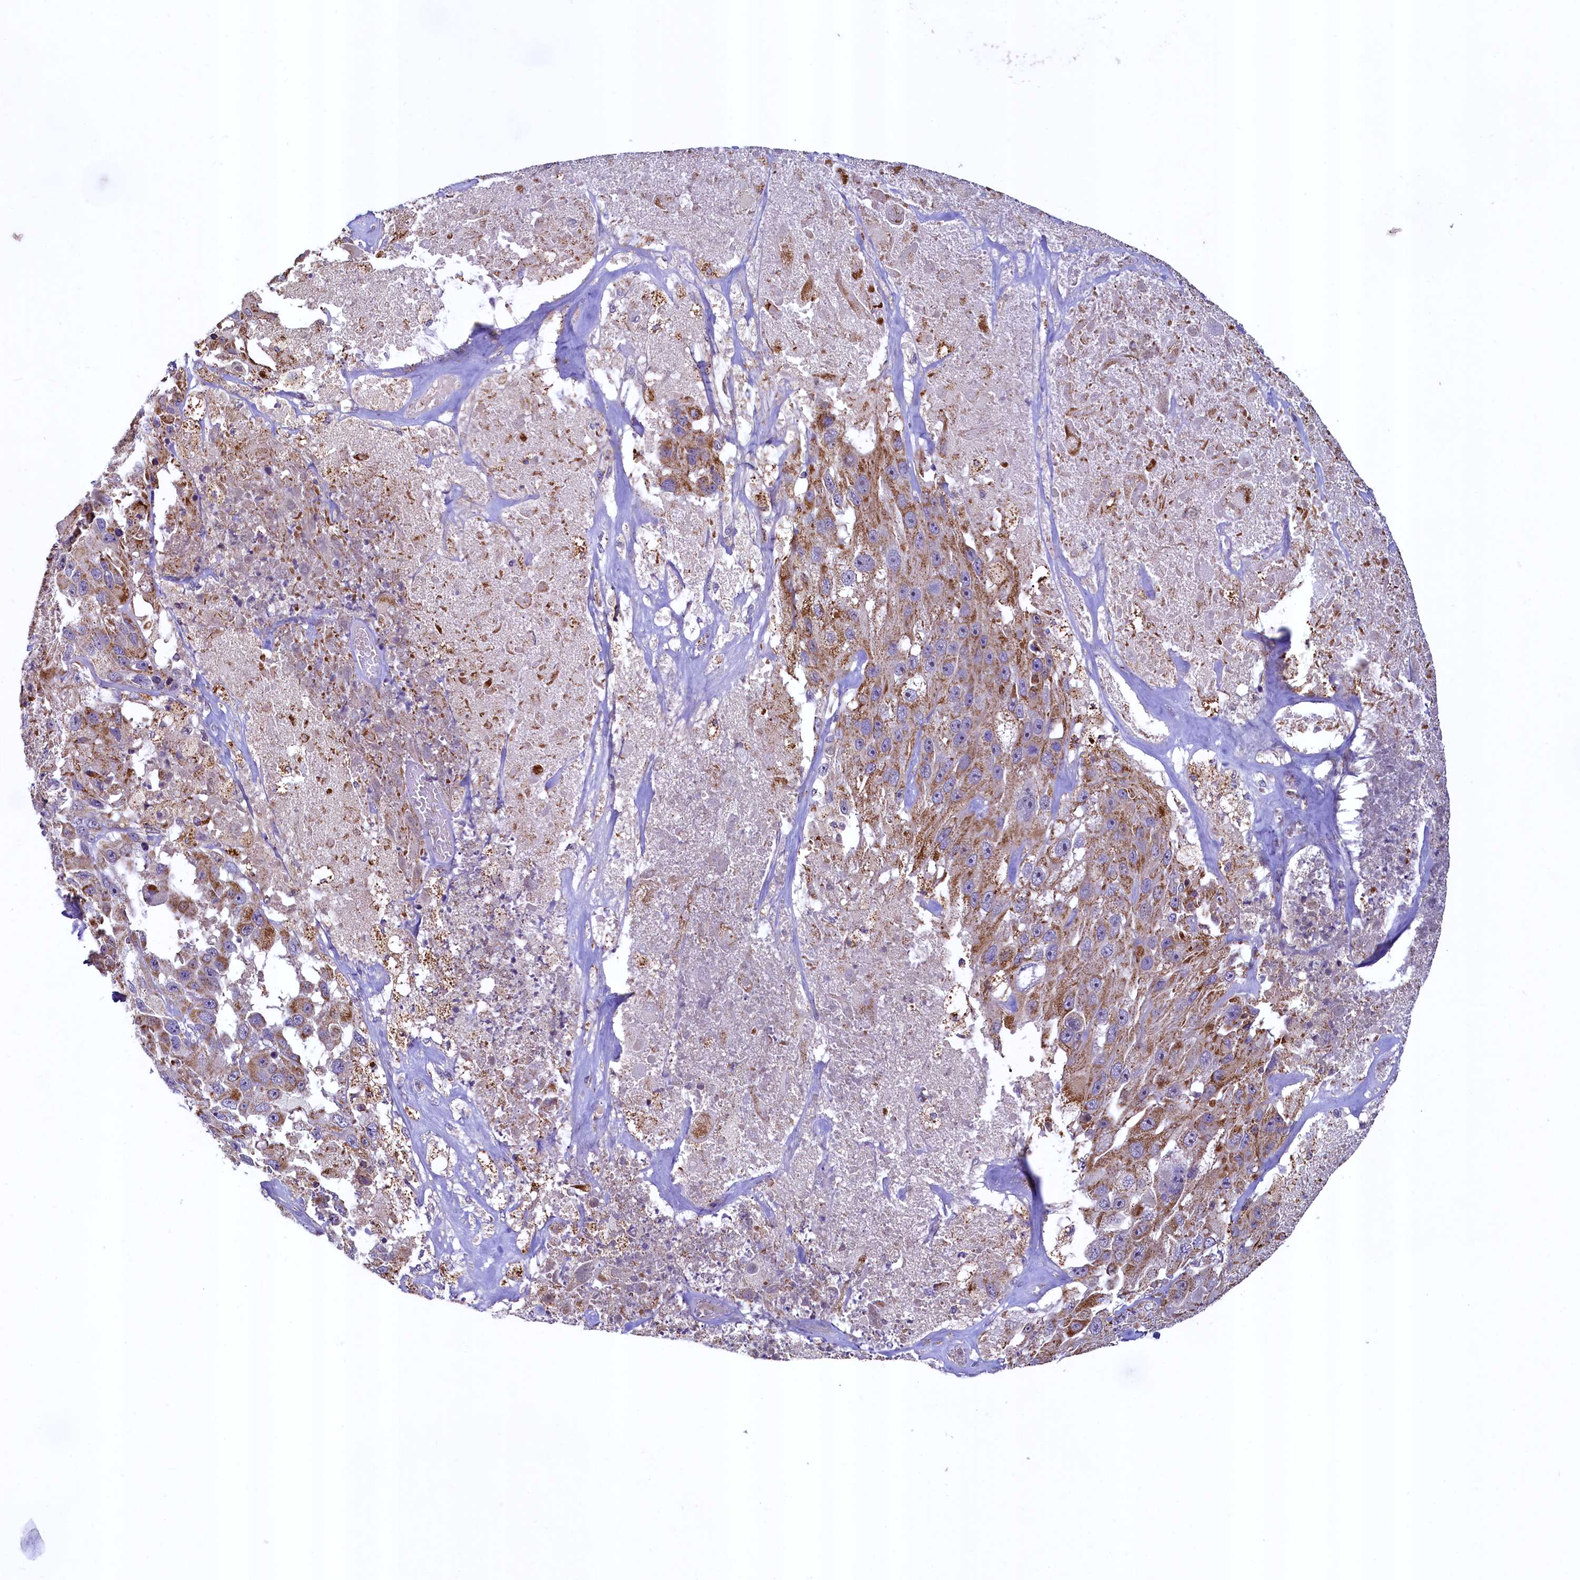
{"staining": {"intensity": "moderate", "quantity": ">75%", "location": "cytoplasmic/membranous"}, "tissue": "melanoma", "cell_type": "Tumor cells", "image_type": "cancer", "snomed": [{"axis": "morphology", "description": "Malignant melanoma, Metastatic site"}, {"axis": "topography", "description": "Lymph node"}], "caption": "Brown immunohistochemical staining in melanoma demonstrates moderate cytoplasmic/membranous staining in approximately >75% of tumor cells.", "gene": "ZNF577", "patient": {"sex": "male", "age": 62}}